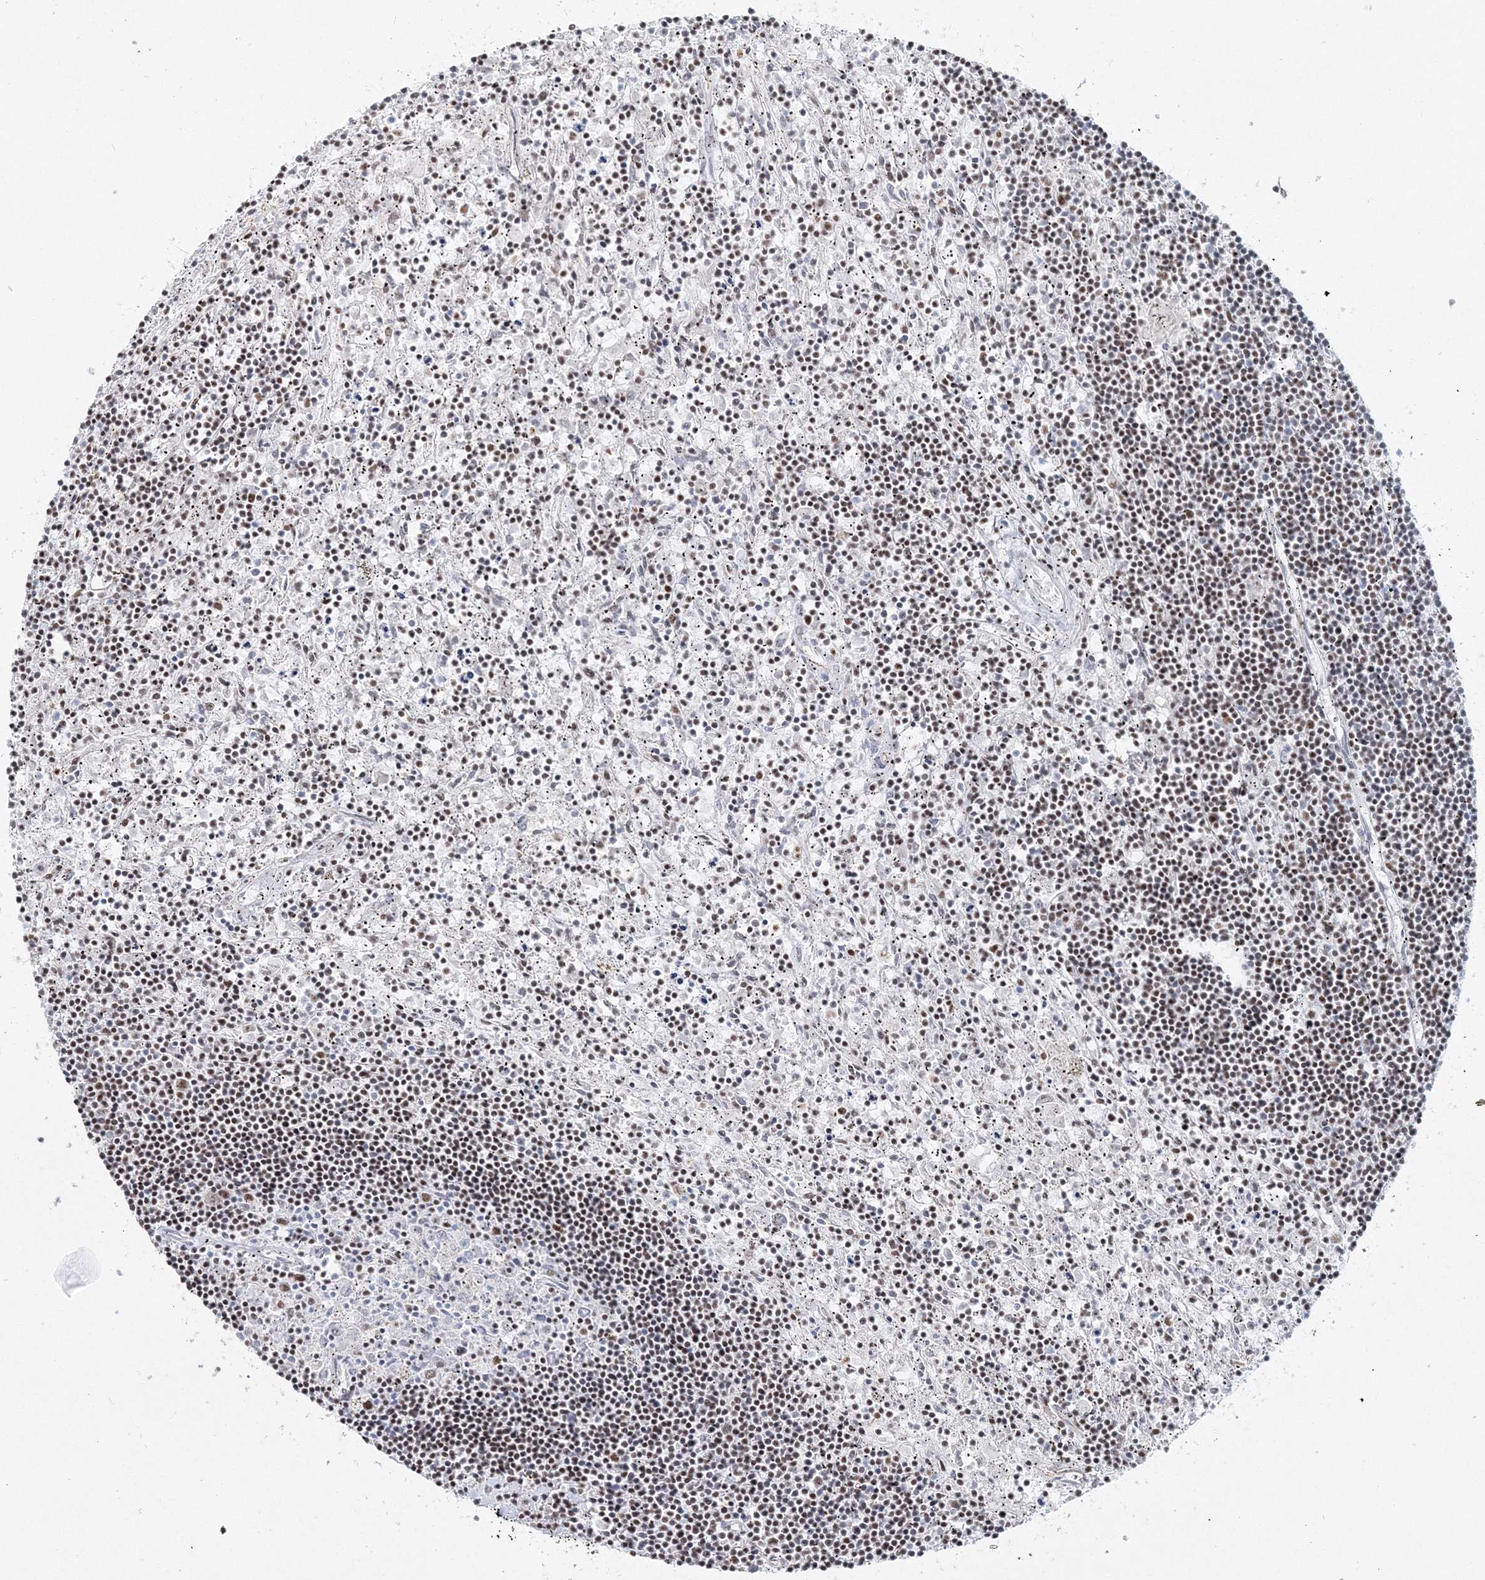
{"staining": {"intensity": "weak", "quantity": "25%-75%", "location": "nuclear"}, "tissue": "lymphoma", "cell_type": "Tumor cells", "image_type": "cancer", "snomed": [{"axis": "morphology", "description": "Malignant lymphoma, non-Hodgkin's type, Low grade"}, {"axis": "topography", "description": "Spleen"}], "caption": "An image of lymphoma stained for a protein displays weak nuclear brown staining in tumor cells.", "gene": "QRICH1", "patient": {"sex": "male", "age": 76}}